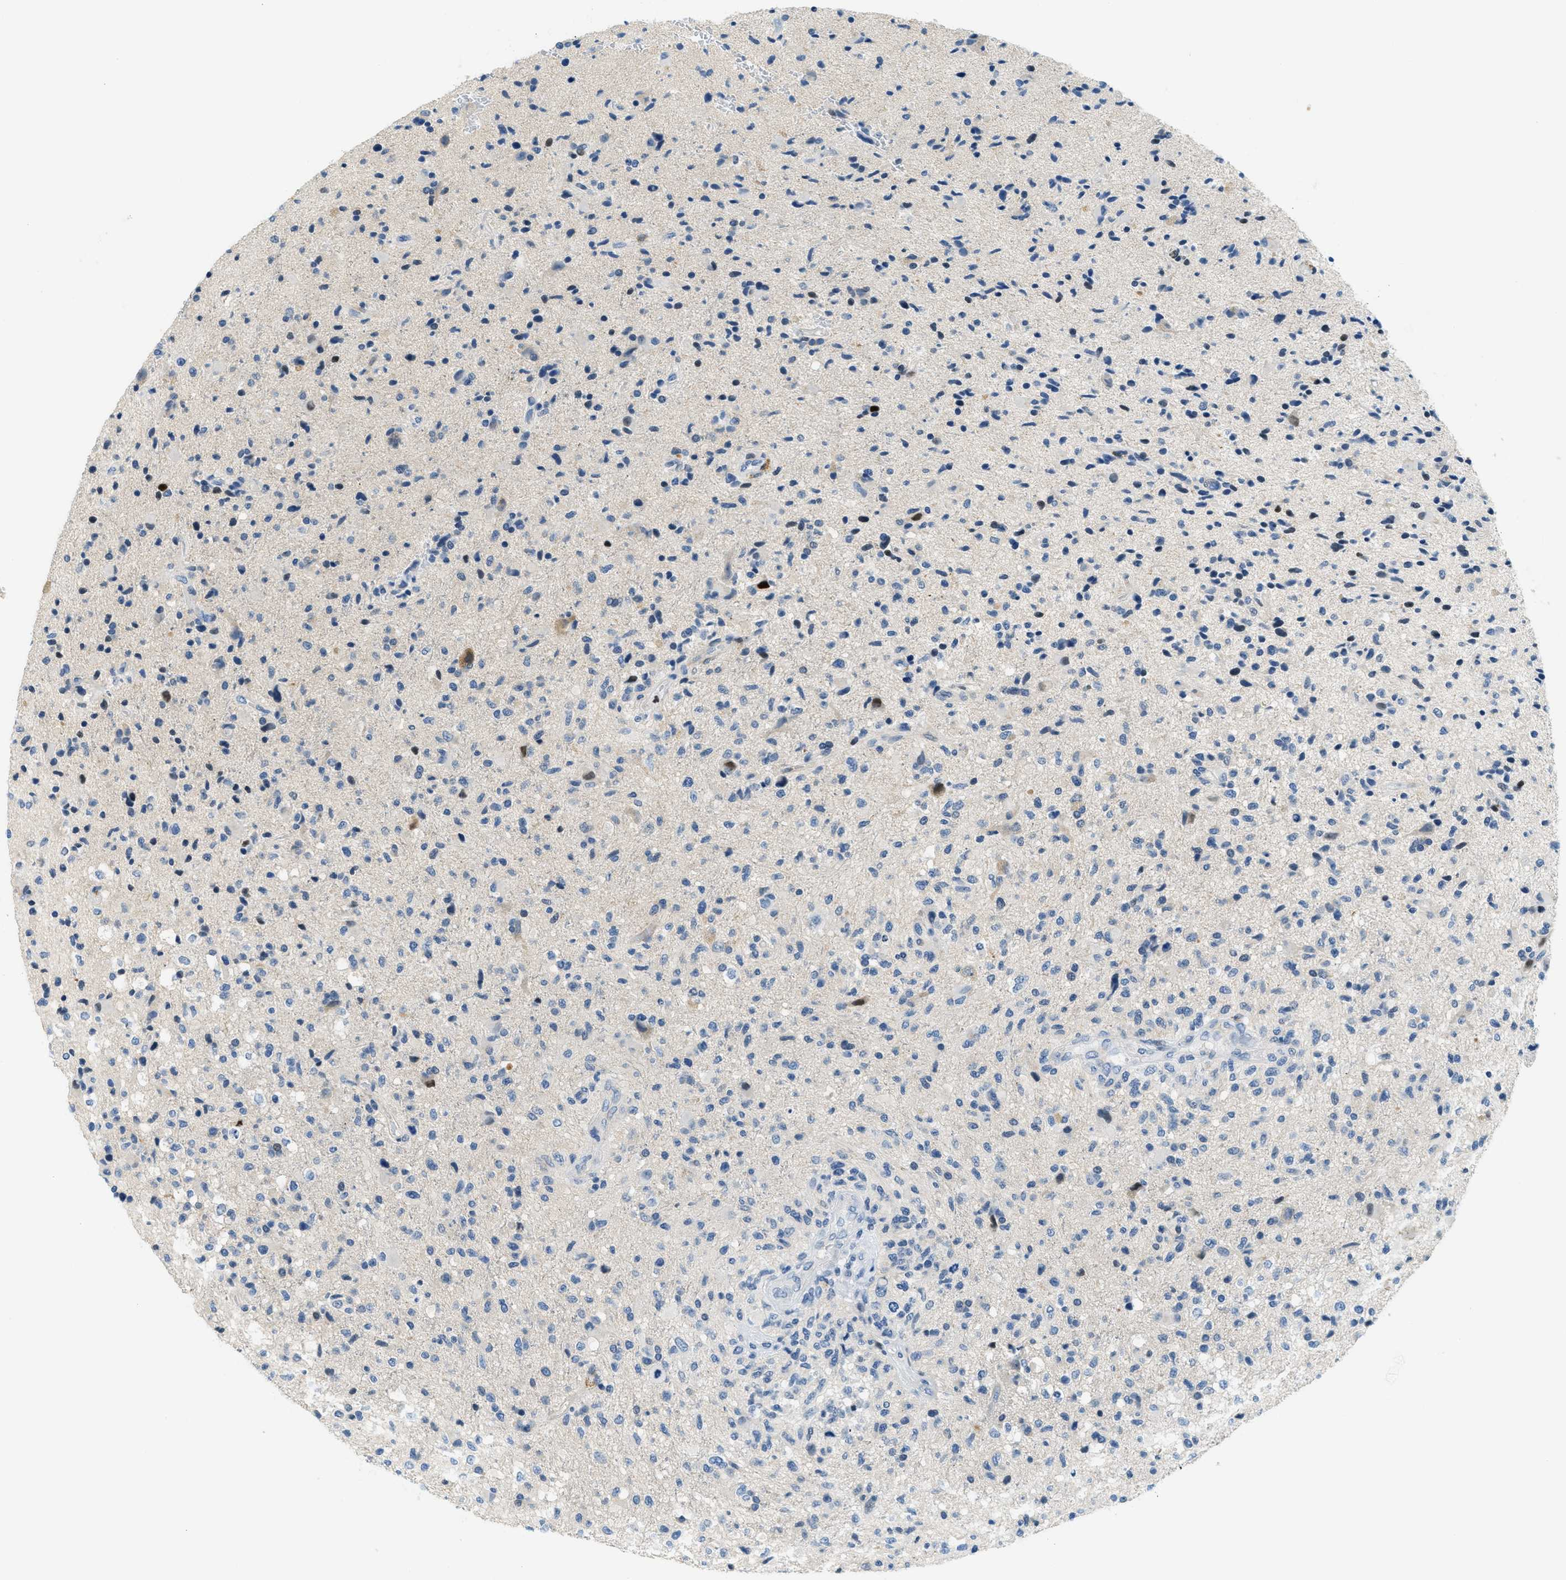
{"staining": {"intensity": "negative", "quantity": "none", "location": "none"}, "tissue": "glioma", "cell_type": "Tumor cells", "image_type": "cancer", "snomed": [{"axis": "morphology", "description": "Glioma, malignant, High grade"}, {"axis": "topography", "description": "Brain"}], "caption": "Glioma was stained to show a protein in brown. There is no significant staining in tumor cells.", "gene": "CYP4X1", "patient": {"sex": "male", "age": 72}}